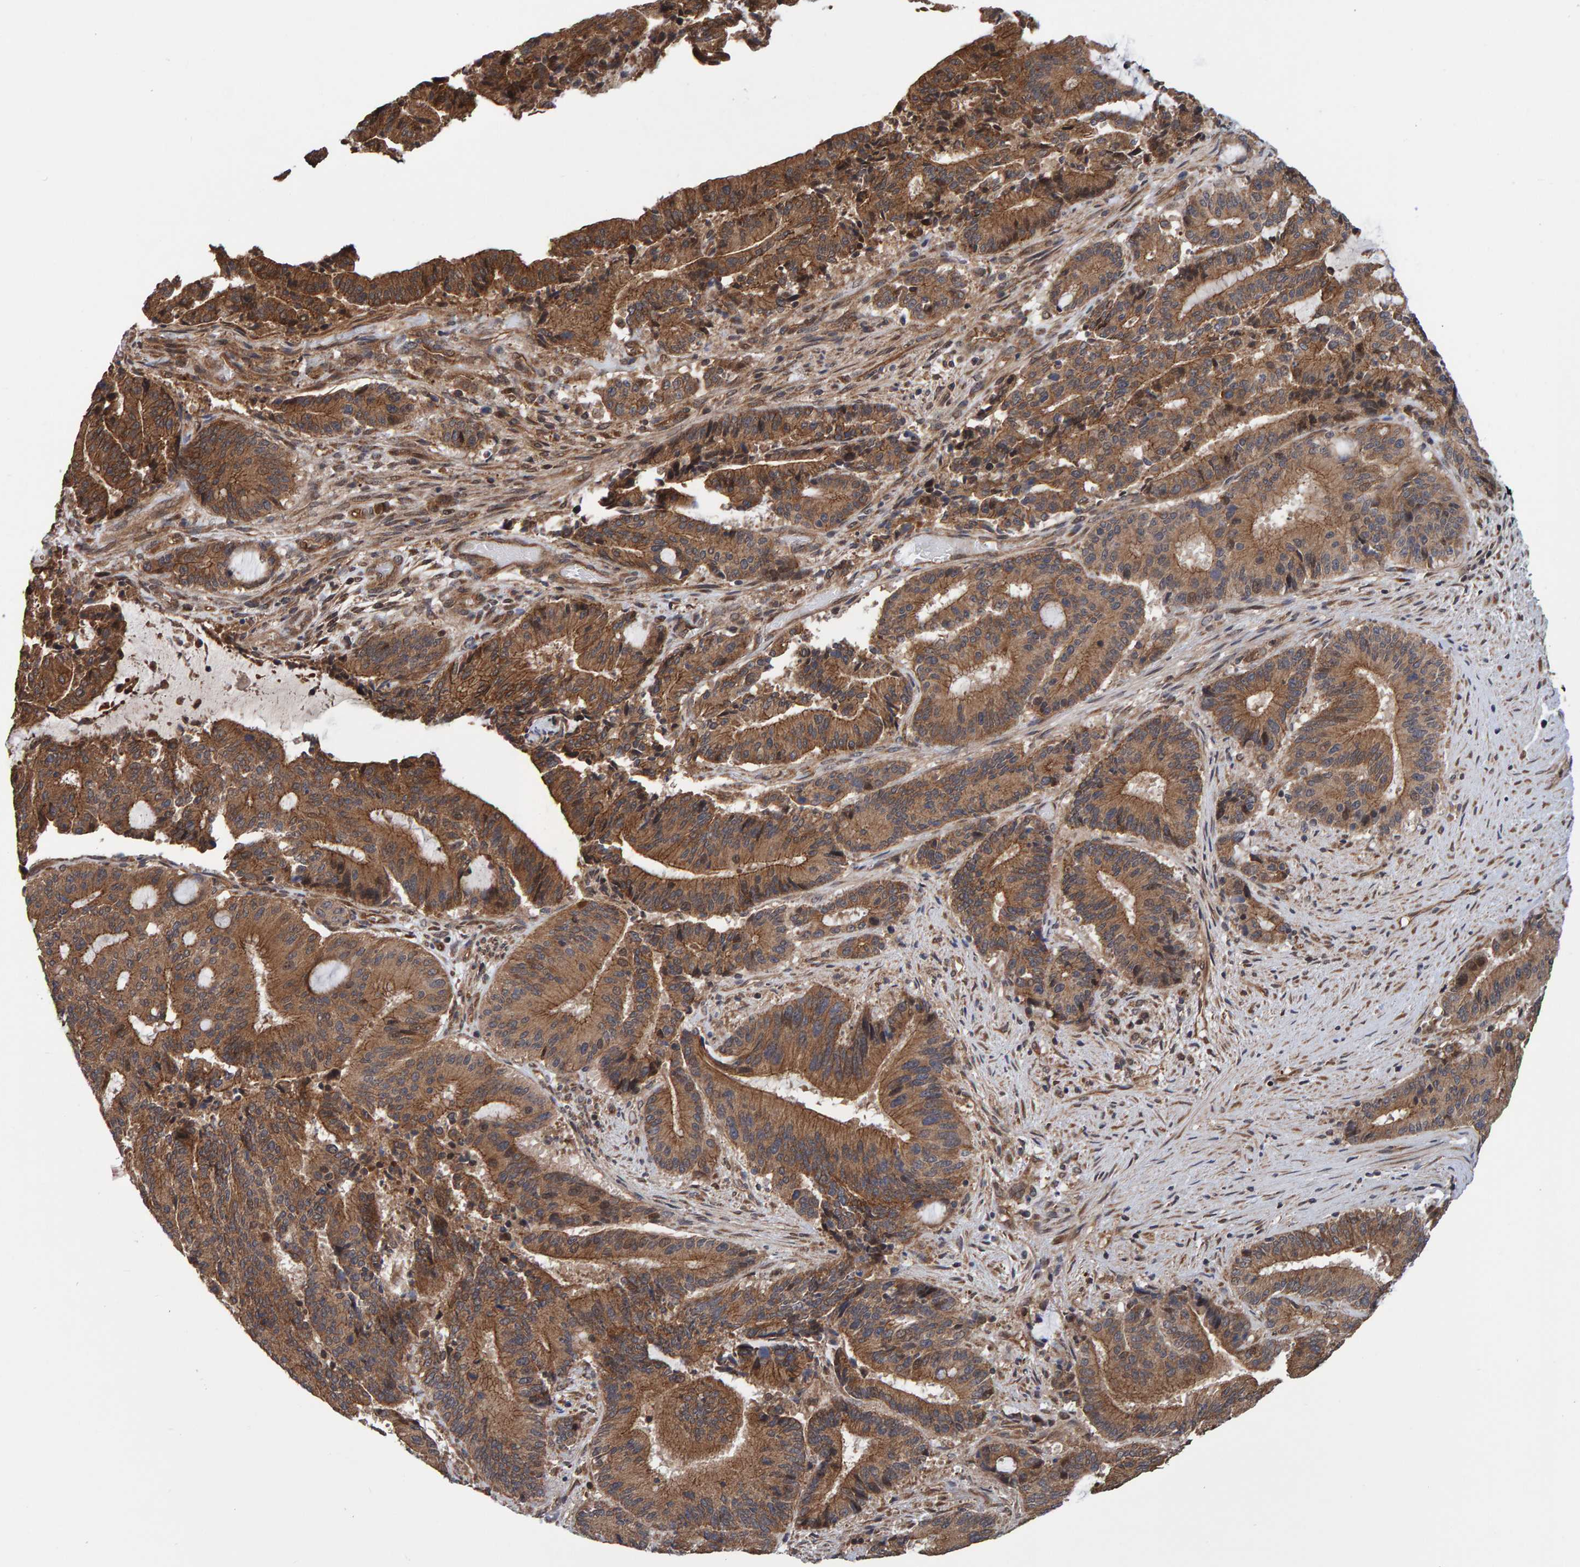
{"staining": {"intensity": "strong", "quantity": ">75%", "location": "cytoplasmic/membranous"}, "tissue": "liver cancer", "cell_type": "Tumor cells", "image_type": "cancer", "snomed": [{"axis": "morphology", "description": "Normal tissue, NOS"}, {"axis": "morphology", "description": "Cholangiocarcinoma"}, {"axis": "topography", "description": "Liver"}, {"axis": "topography", "description": "Peripheral nerve tissue"}], "caption": "Immunohistochemistry photomicrograph of neoplastic tissue: human cholangiocarcinoma (liver) stained using IHC demonstrates high levels of strong protein expression localized specifically in the cytoplasmic/membranous of tumor cells, appearing as a cytoplasmic/membranous brown color.", "gene": "SCRN2", "patient": {"sex": "female", "age": 73}}